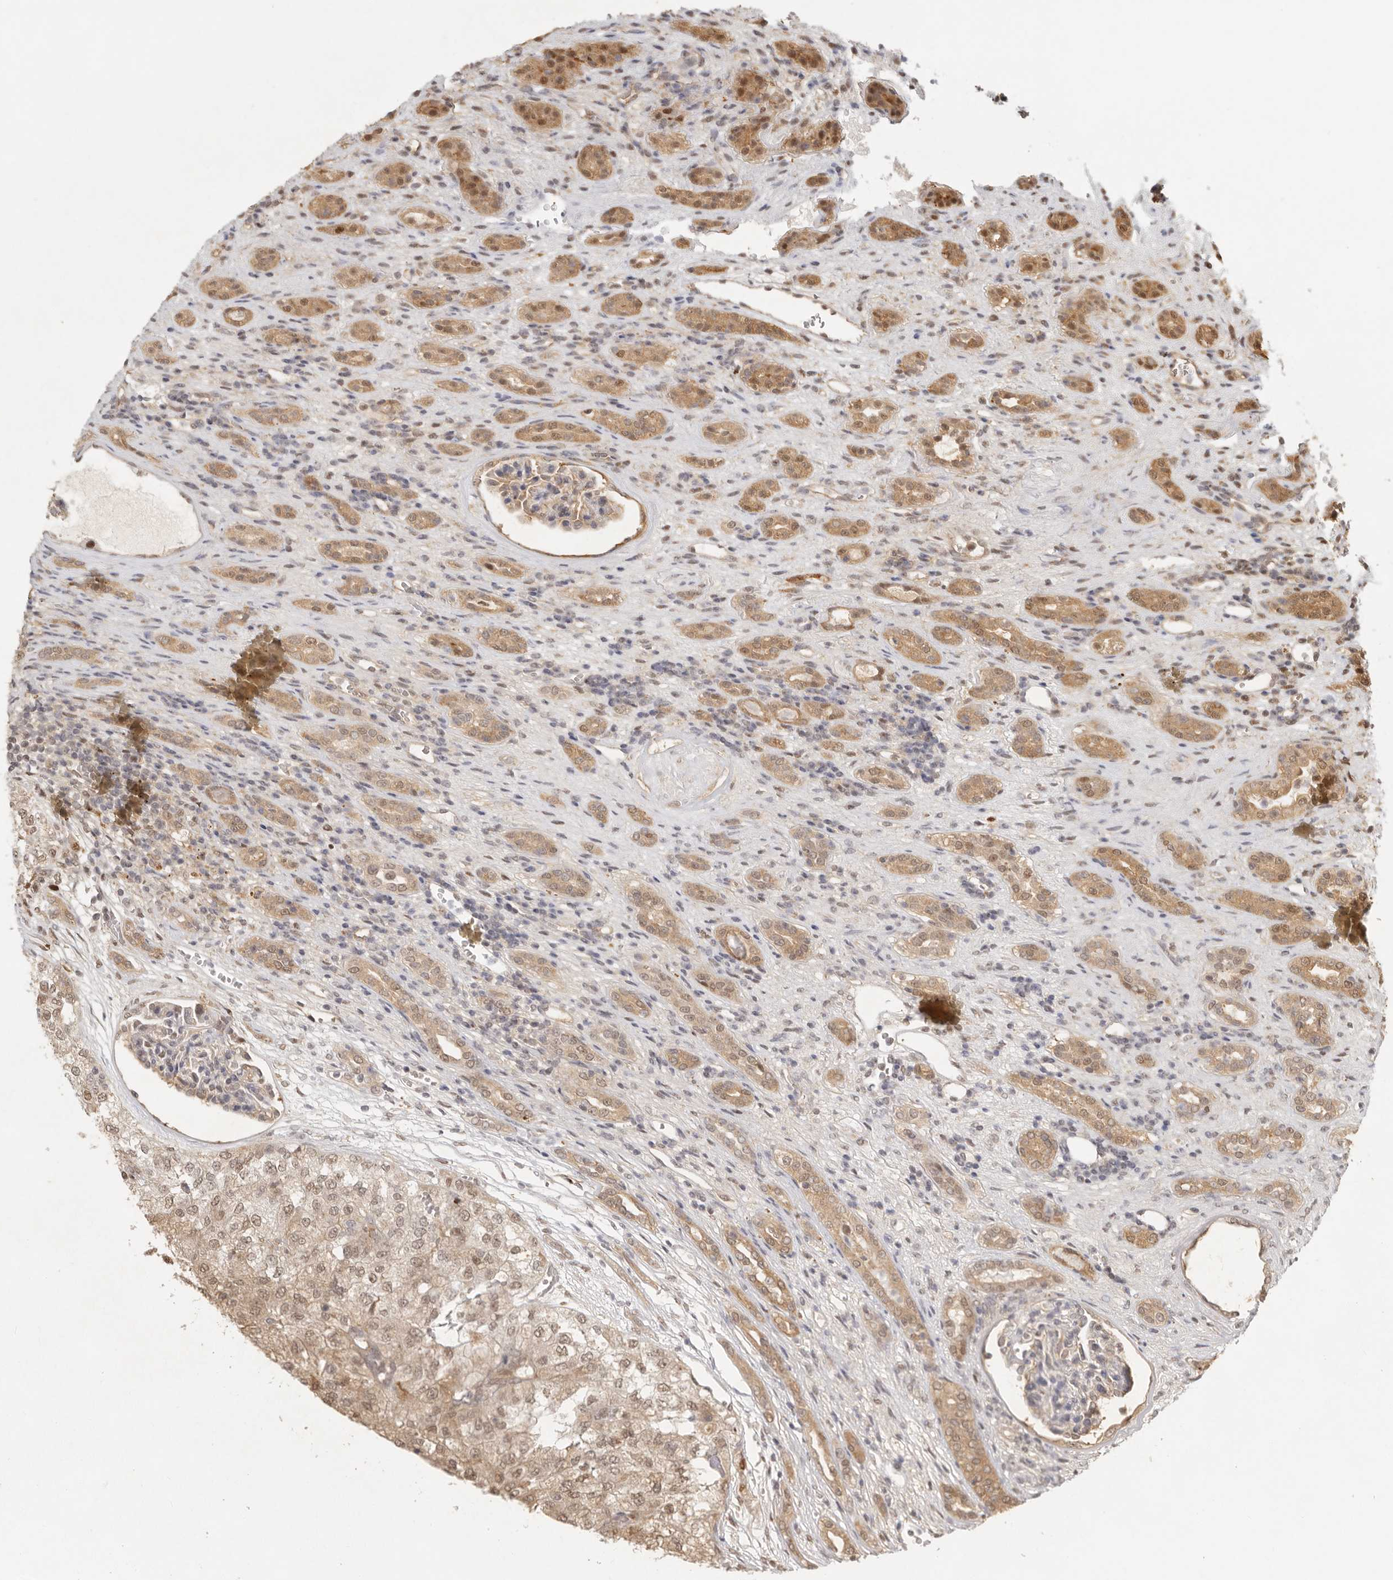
{"staining": {"intensity": "moderate", "quantity": ">75%", "location": "cytoplasmic/membranous,nuclear"}, "tissue": "renal cancer", "cell_type": "Tumor cells", "image_type": "cancer", "snomed": [{"axis": "morphology", "description": "Adenocarcinoma, NOS"}, {"axis": "topography", "description": "Kidney"}], "caption": "A medium amount of moderate cytoplasmic/membranous and nuclear expression is identified in approximately >75% of tumor cells in adenocarcinoma (renal) tissue.", "gene": "PSMA5", "patient": {"sex": "female", "age": 54}}